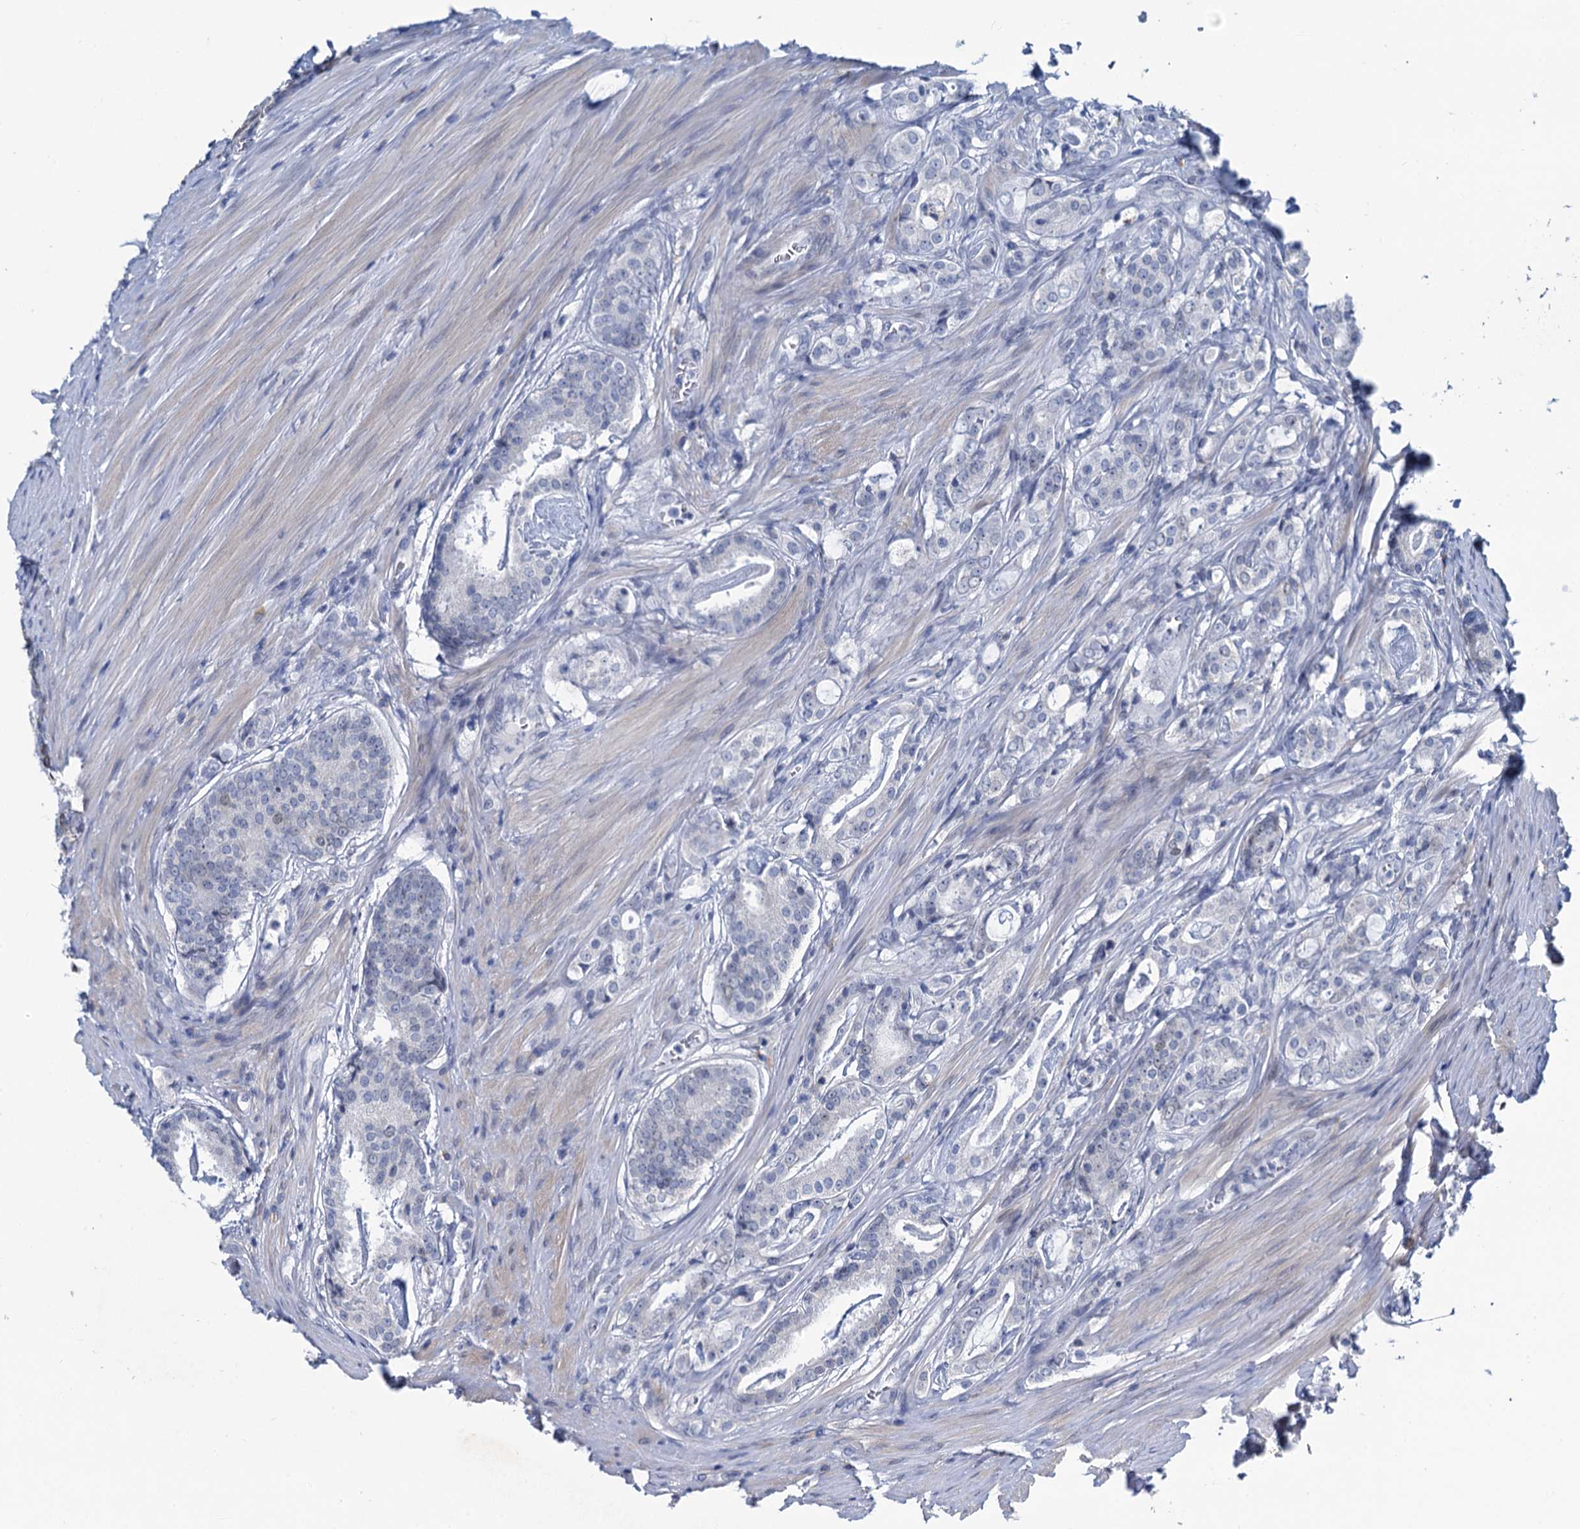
{"staining": {"intensity": "negative", "quantity": "none", "location": "none"}, "tissue": "prostate cancer", "cell_type": "Tumor cells", "image_type": "cancer", "snomed": [{"axis": "morphology", "description": "Adenocarcinoma, High grade"}, {"axis": "topography", "description": "Prostate"}], "caption": "High magnification brightfield microscopy of adenocarcinoma (high-grade) (prostate) stained with DAB (3,3'-diaminobenzidine) (brown) and counterstained with hematoxylin (blue): tumor cells show no significant positivity. The staining is performed using DAB (3,3'-diaminobenzidine) brown chromogen with nuclei counter-stained in using hematoxylin.", "gene": "TOX3", "patient": {"sex": "male", "age": 63}}